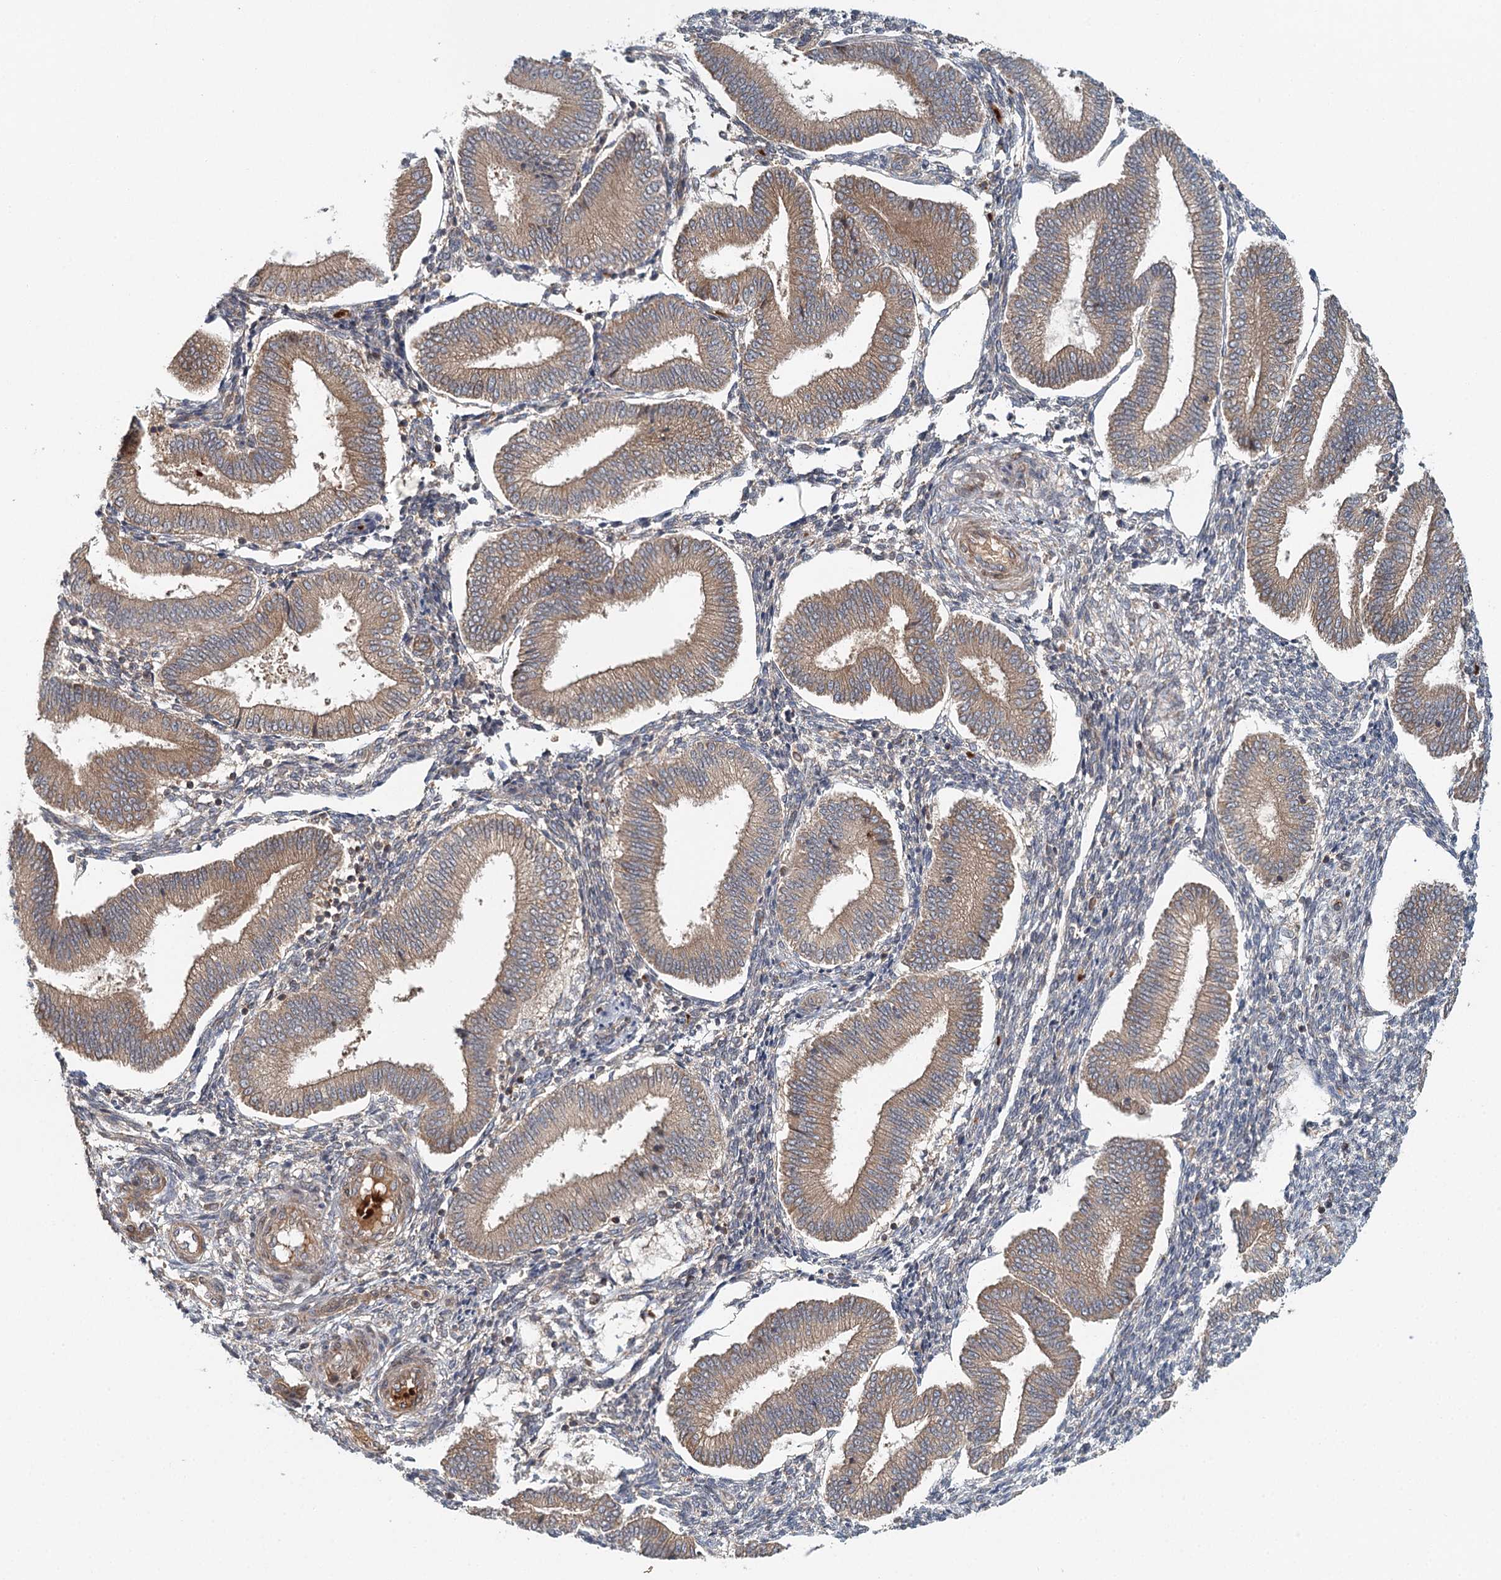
{"staining": {"intensity": "weak", "quantity": "<25%", "location": "cytoplasmic/membranous"}, "tissue": "endometrium", "cell_type": "Cells in endometrial stroma", "image_type": "normal", "snomed": [{"axis": "morphology", "description": "Normal tissue, NOS"}, {"axis": "topography", "description": "Endometrium"}], "caption": "Human endometrium stained for a protein using immunohistochemistry (IHC) exhibits no positivity in cells in endometrial stroma.", "gene": "ENSG00000273217", "patient": {"sex": "female", "age": 39}}